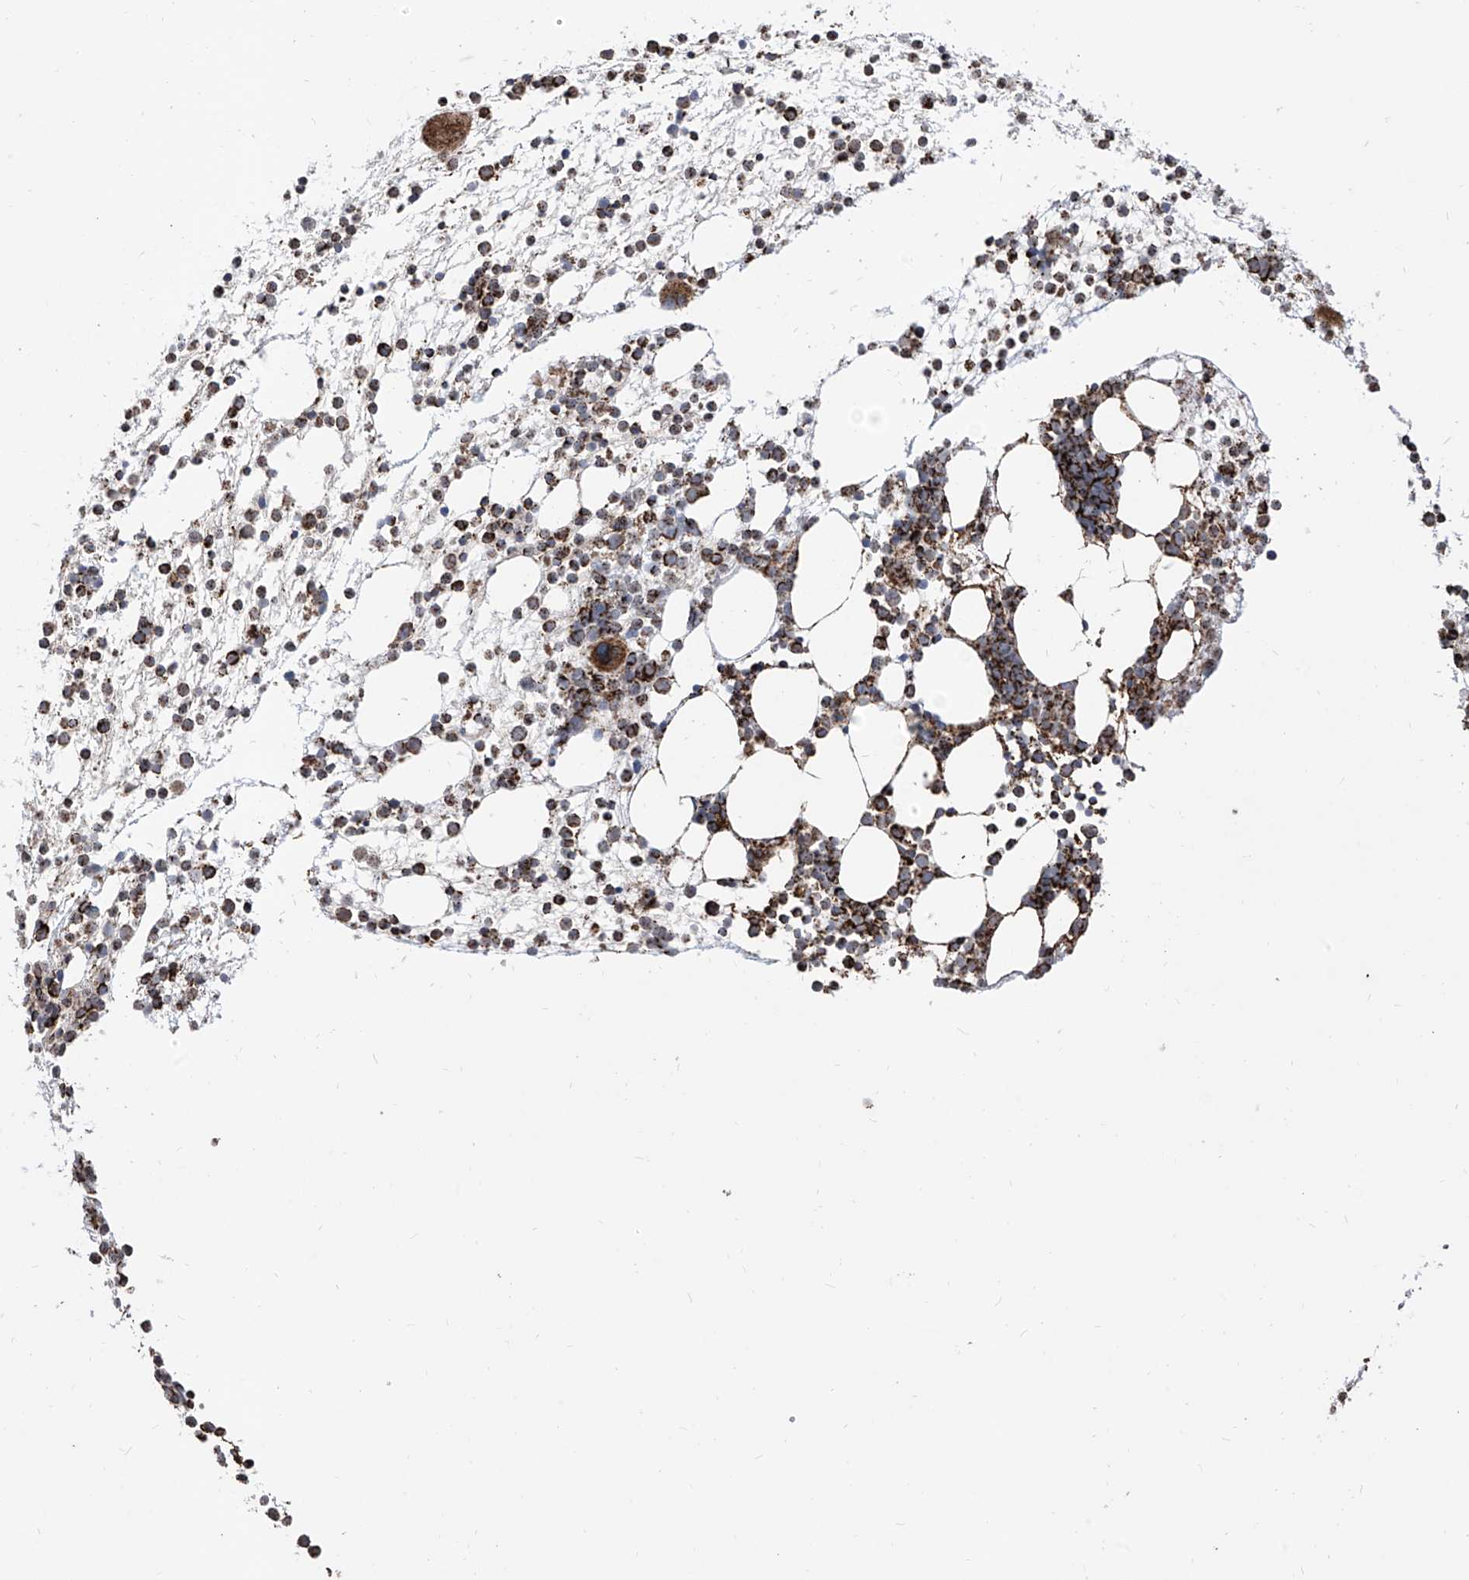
{"staining": {"intensity": "strong", "quantity": "25%-75%", "location": "cytoplasmic/membranous"}, "tissue": "bone marrow", "cell_type": "Hematopoietic cells", "image_type": "normal", "snomed": [{"axis": "morphology", "description": "Normal tissue, NOS"}, {"axis": "topography", "description": "Bone marrow"}], "caption": "Protein expression by immunohistochemistry exhibits strong cytoplasmic/membranous expression in approximately 25%-75% of hematopoietic cells in benign bone marrow.", "gene": "COX5B", "patient": {"sex": "male", "age": 54}}